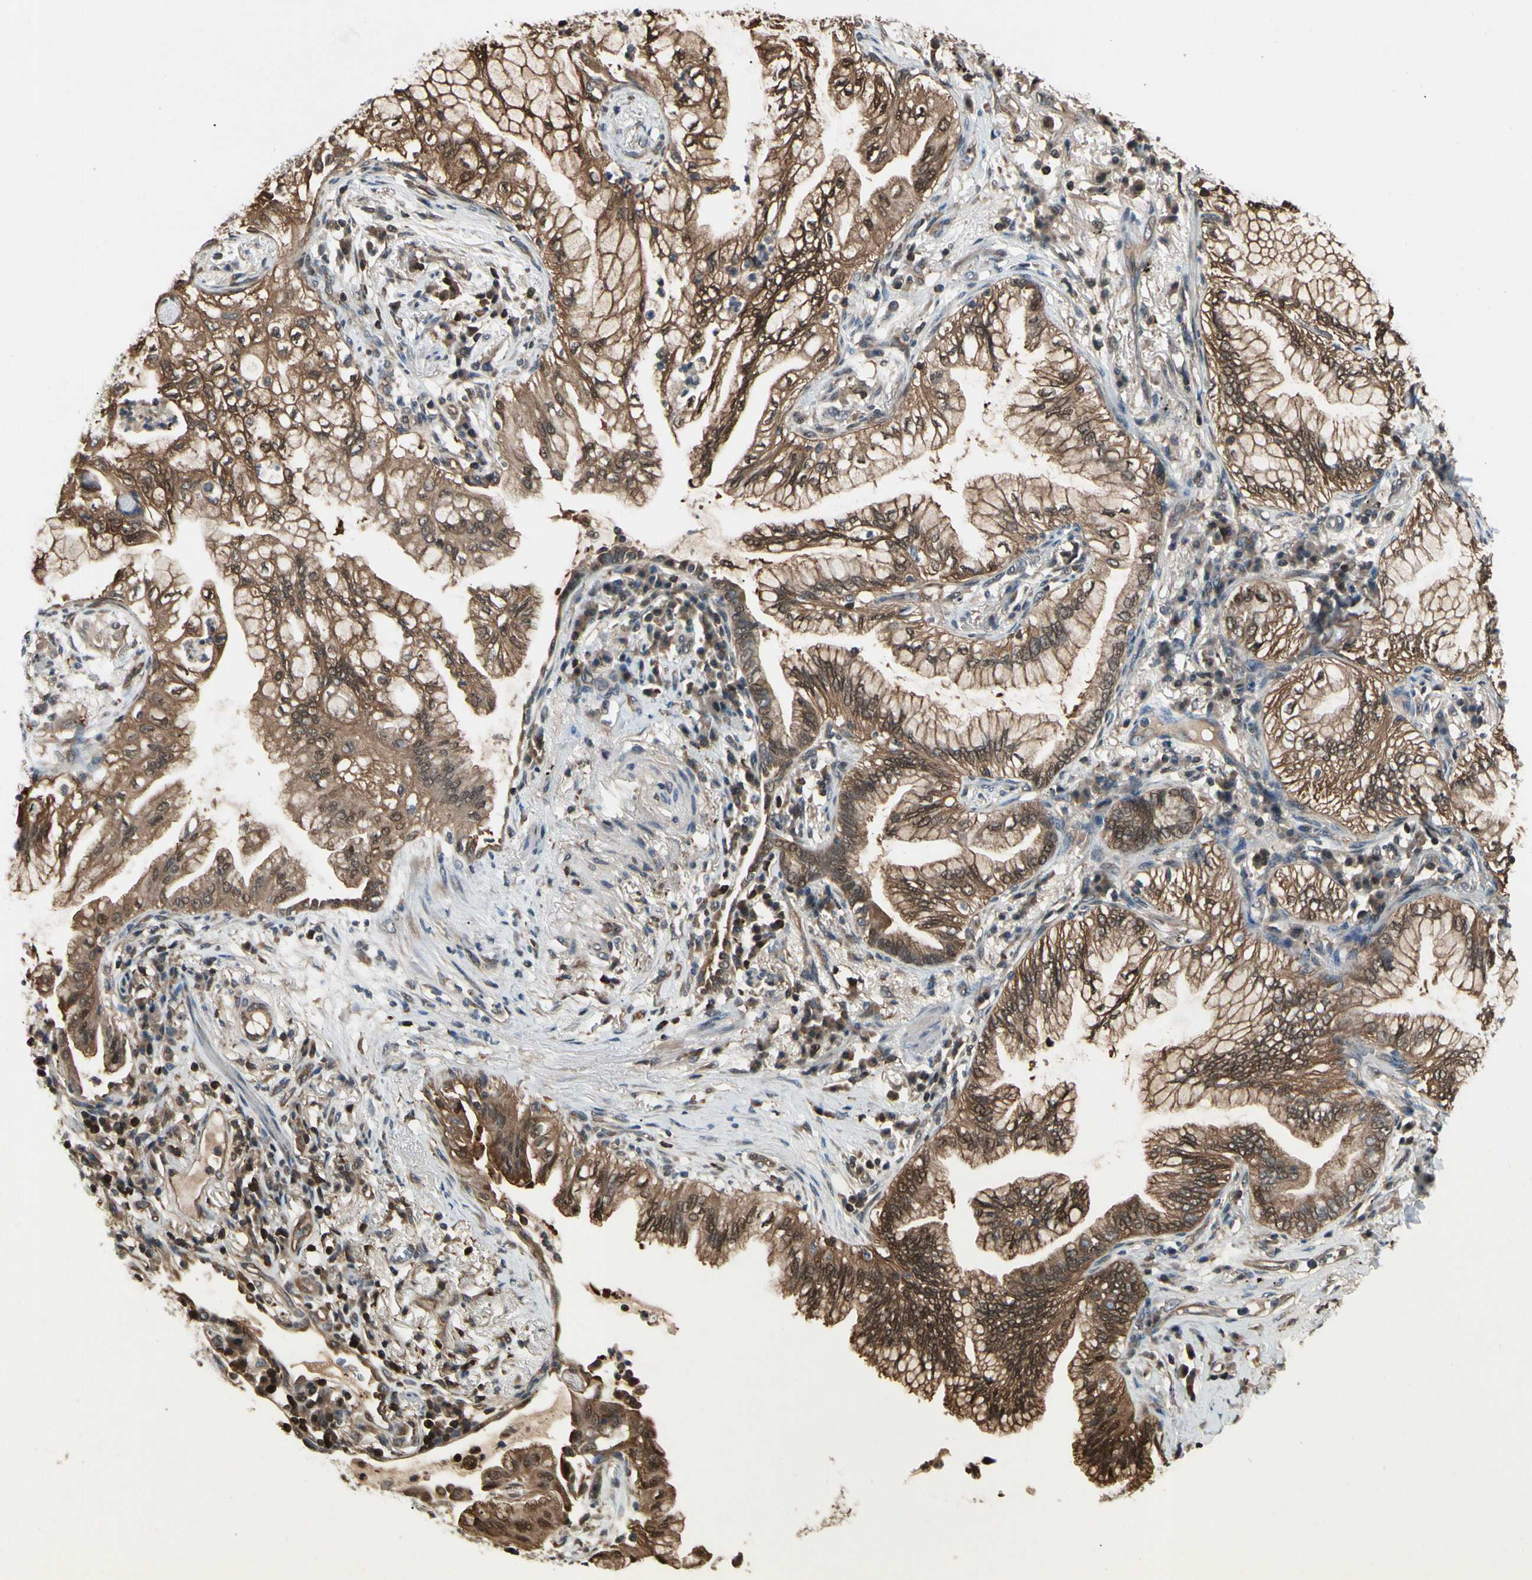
{"staining": {"intensity": "strong", "quantity": ">75%", "location": "cytoplasmic/membranous"}, "tissue": "lung cancer", "cell_type": "Tumor cells", "image_type": "cancer", "snomed": [{"axis": "morphology", "description": "Adenocarcinoma, NOS"}, {"axis": "topography", "description": "Lung"}], "caption": "A brown stain shows strong cytoplasmic/membranous expression of a protein in human adenocarcinoma (lung) tumor cells.", "gene": "YWHAQ", "patient": {"sex": "female", "age": 70}}